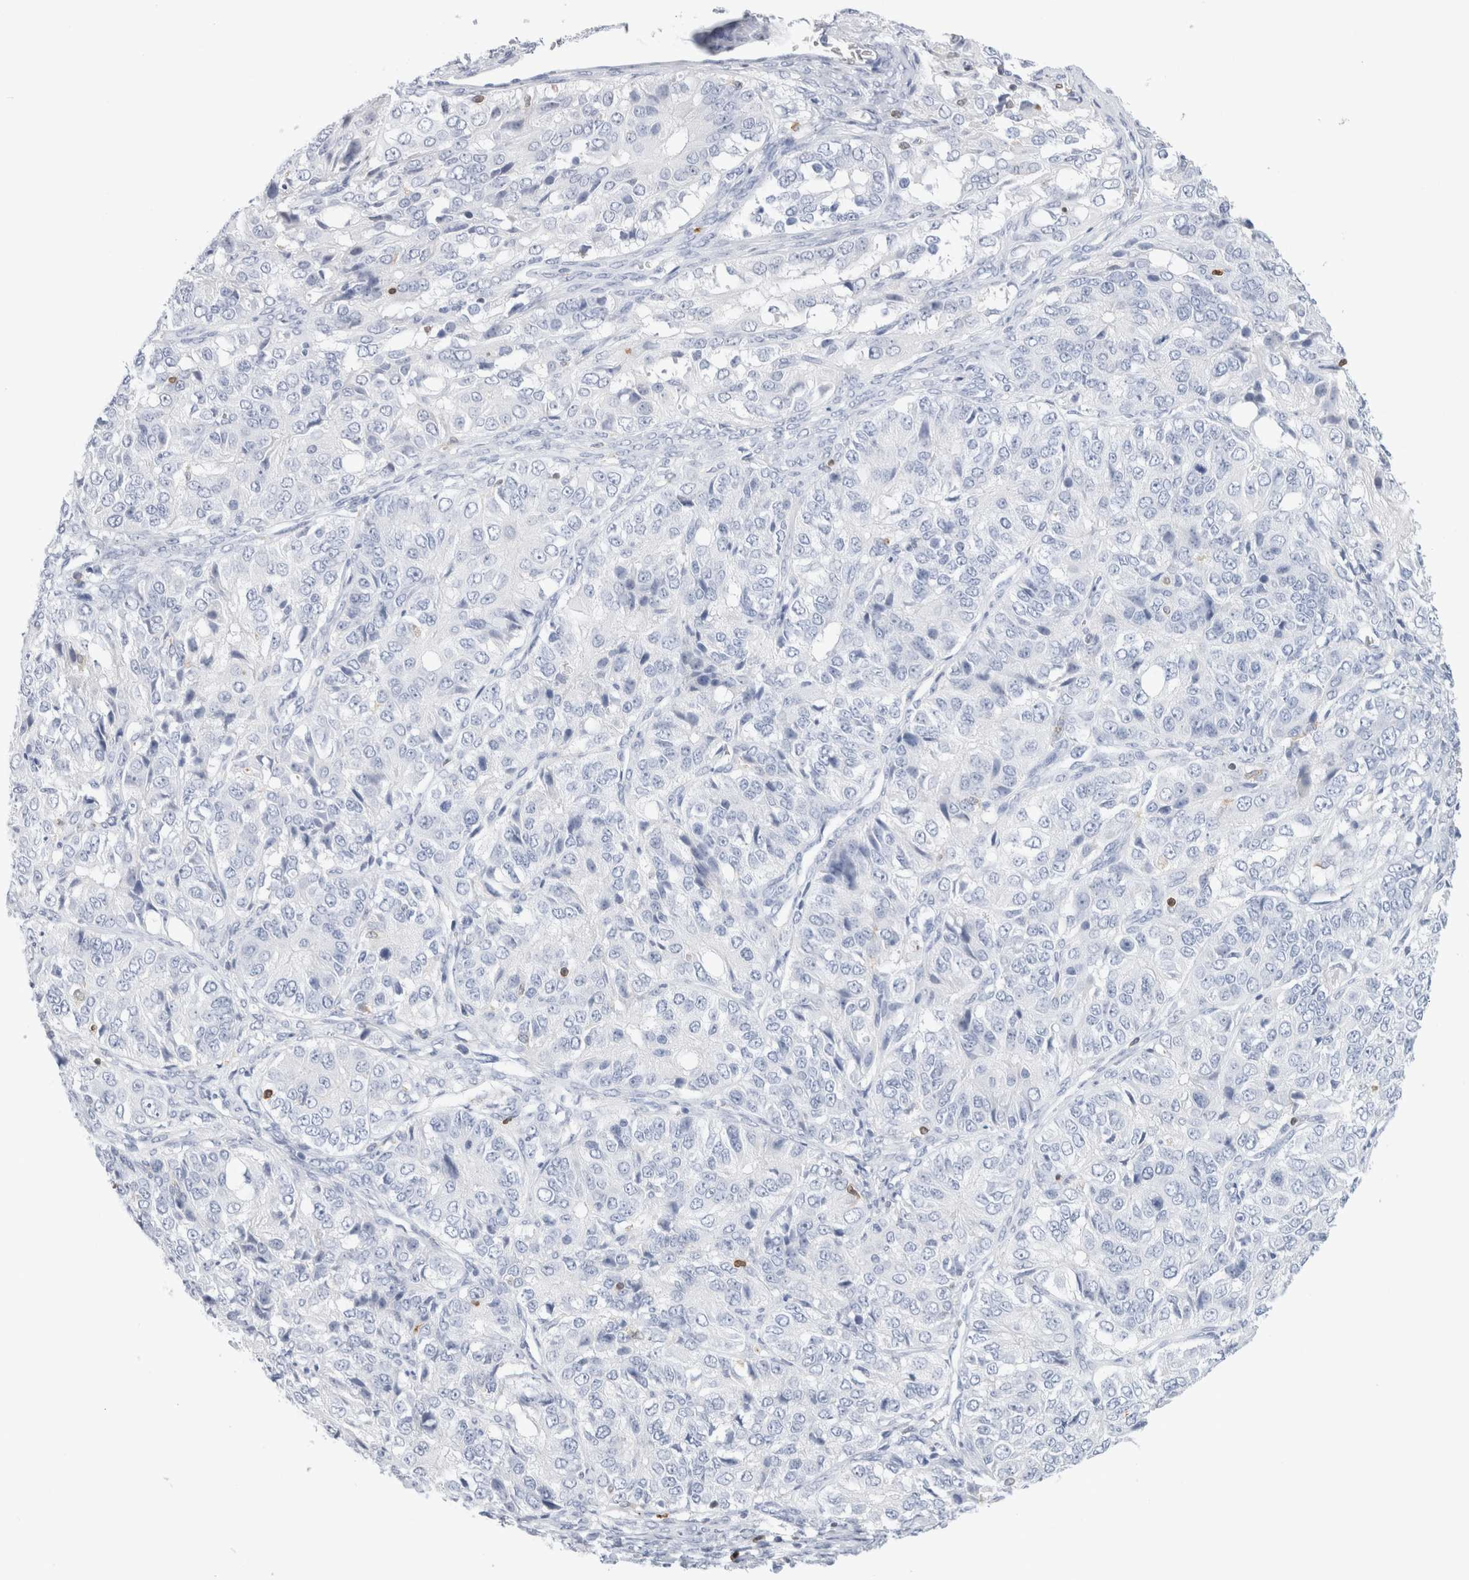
{"staining": {"intensity": "negative", "quantity": "none", "location": "none"}, "tissue": "ovarian cancer", "cell_type": "Tumor cells", "image_type": "cancer", "snomed": [{"axis": "morphology", "description": "Carcinoma, endometroid"}, {"axis": "topography", "description": "Ovary"}], "caption": "The histopathology image exhibits no staining of tumor cells in ovarian cancer (endometroid carcinoma). (IHC, brightfield microscopy, high magnification).", "gene": "ALOX5AP", "patient": {"sex": "female", "age": 51}}